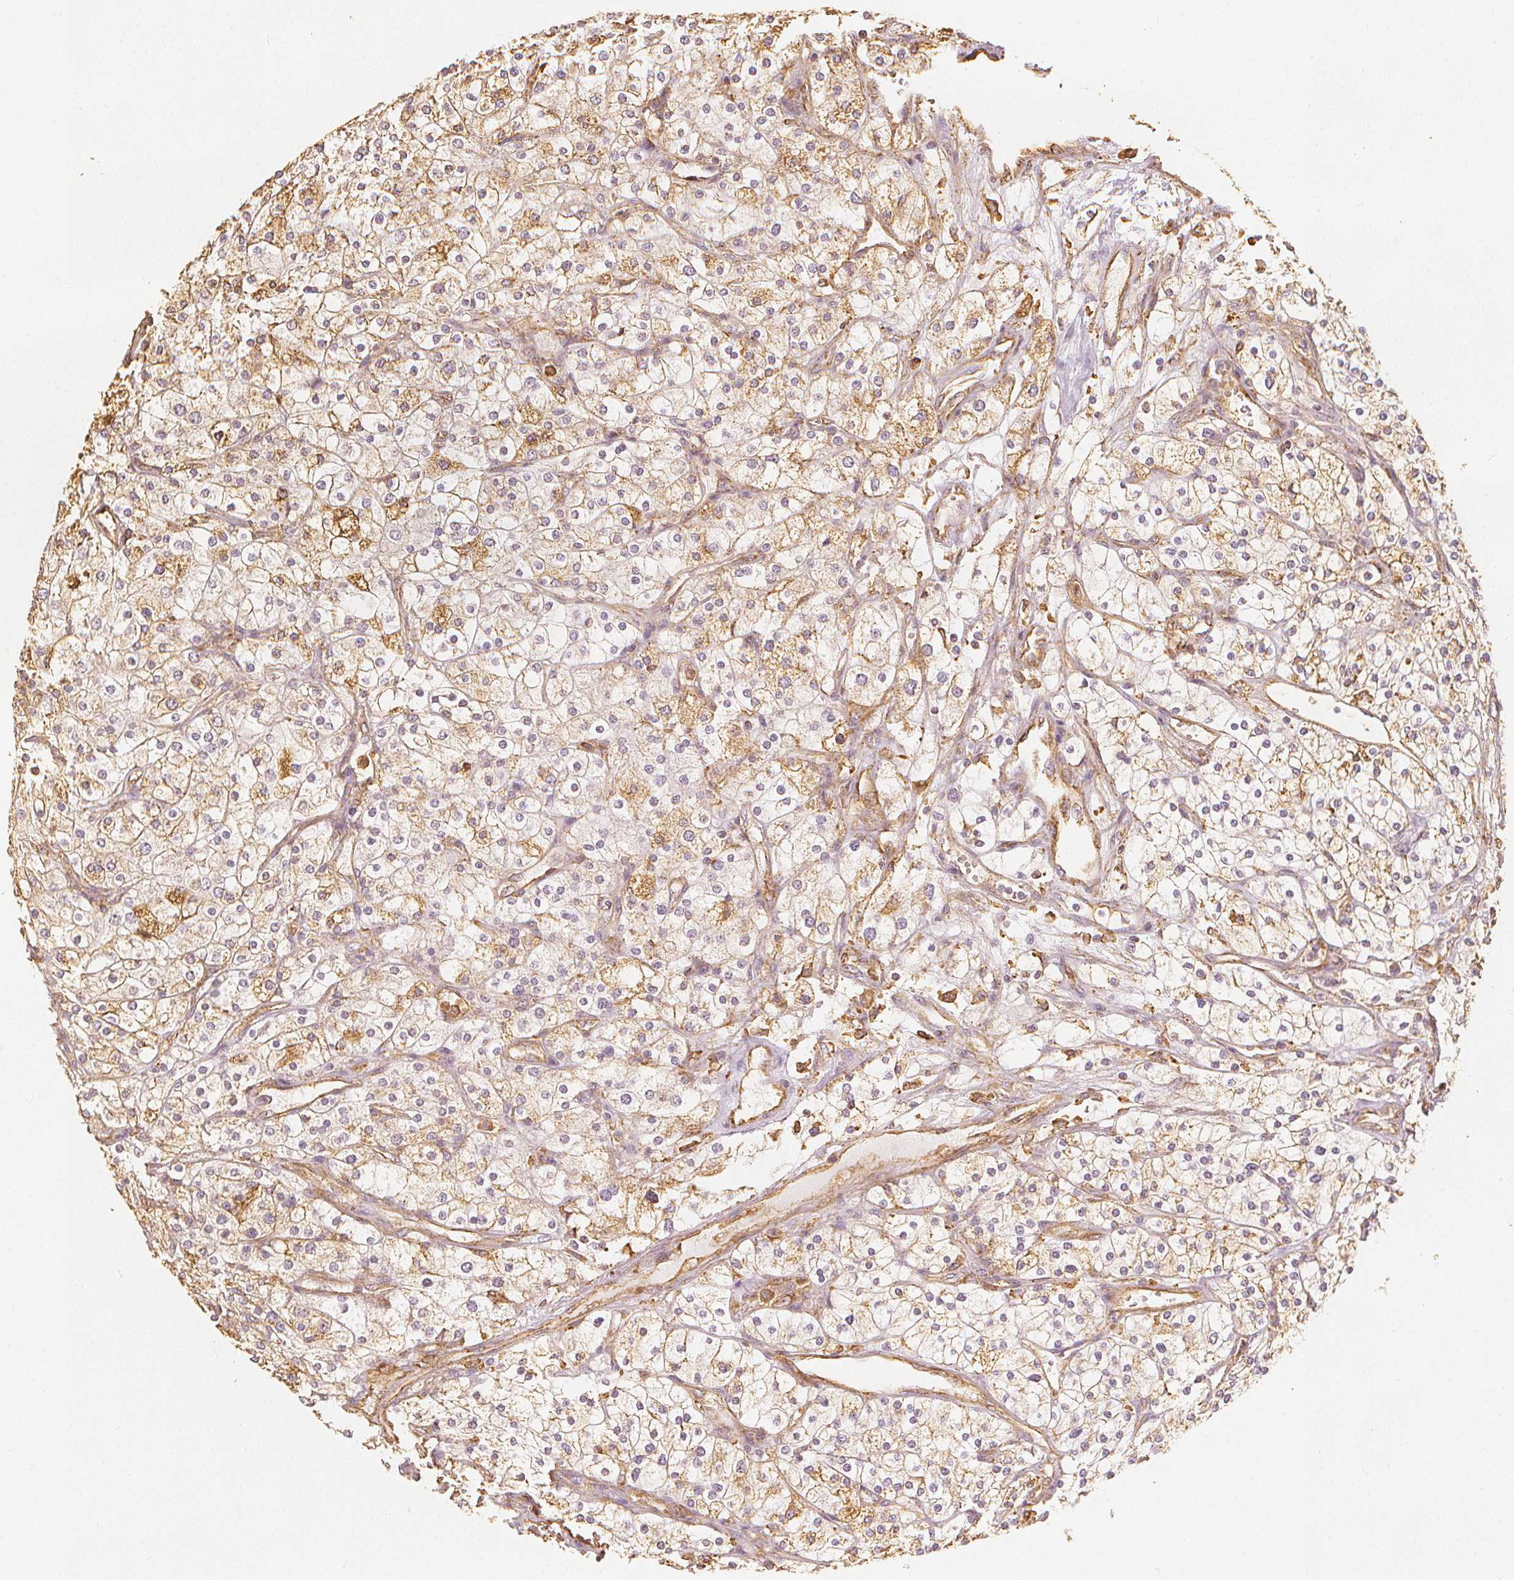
{"staining": {"intensity": "weak", "quantity": ">75%", "location": "cytoplasmic/membranous"}, "tissue": "renal cancer", "cell_type": "Tumor cells", "image_type": "cancer", "snomed": [{"axis": "morphology", "description": "Adenocarcinoma, NOS"}, {"axis": "topography", "description": "Kidney"}], "caption": "Renal adenocarcinoma stained for a protein (brown) reveals weak cytoplasmic/membranous positive staining in about >75% of tumor cells.", "gene": "ARHGAP26", "patient": {"sex": "male", "age": 80}}